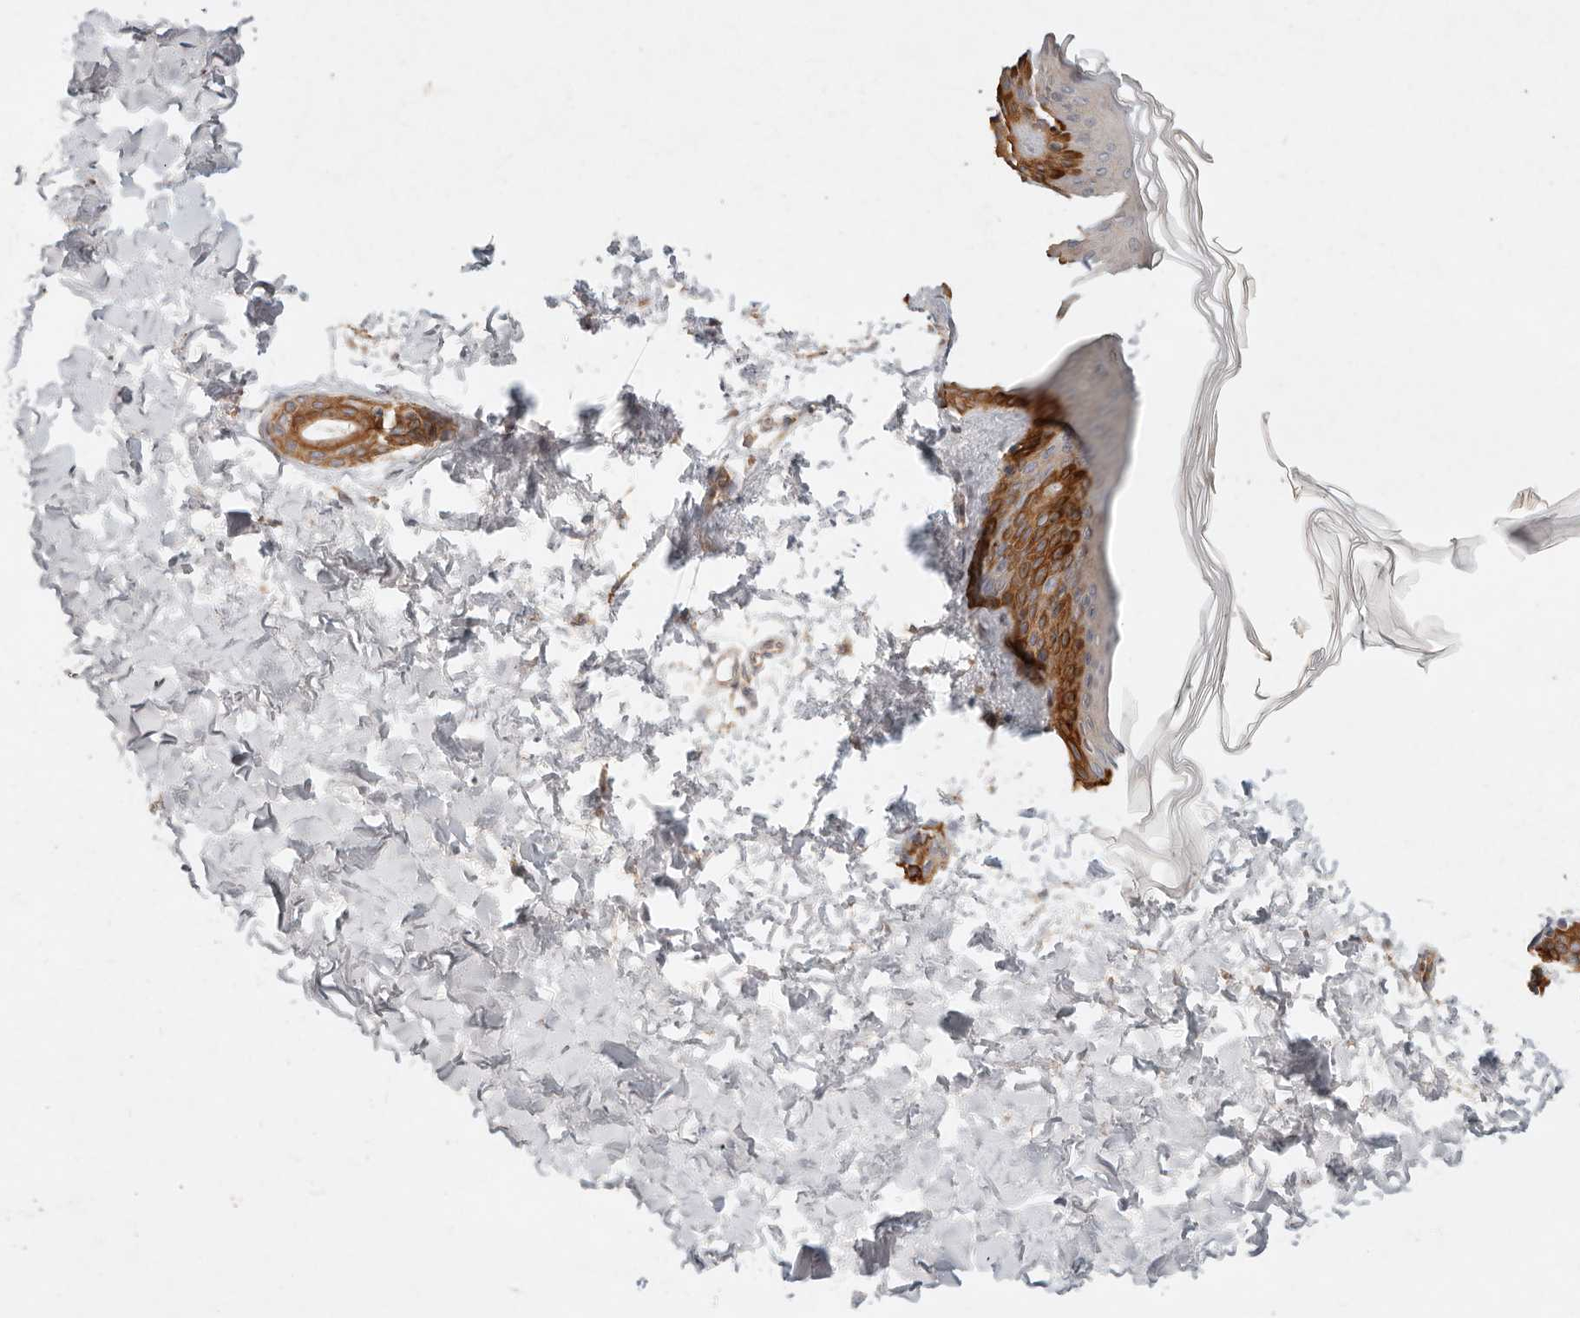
{"staining": {"intensity": "negative", "quantity": "none", "location": "none"}, "tissue": "skin", "cell_type": "Fibroblasts", "image_type": "normal", "snomed": [{"axis": "morphology", "description": "Normal tissue, NOS"}, {"axis": "morphology", "description": "Neoplasm, benign, NOS"}, {"axis": "topography", "description": "Skin"}, {"axis": "topography", "description": "Soft tissue"}], "caption": "DAB (3,3'-diaminobenzidine) immunohistochemical staining of benign skin demonstrates no significant expression in fibroblasts.", "gene": "HECTD3", "patient": {"sex": "male", "age": 26}}